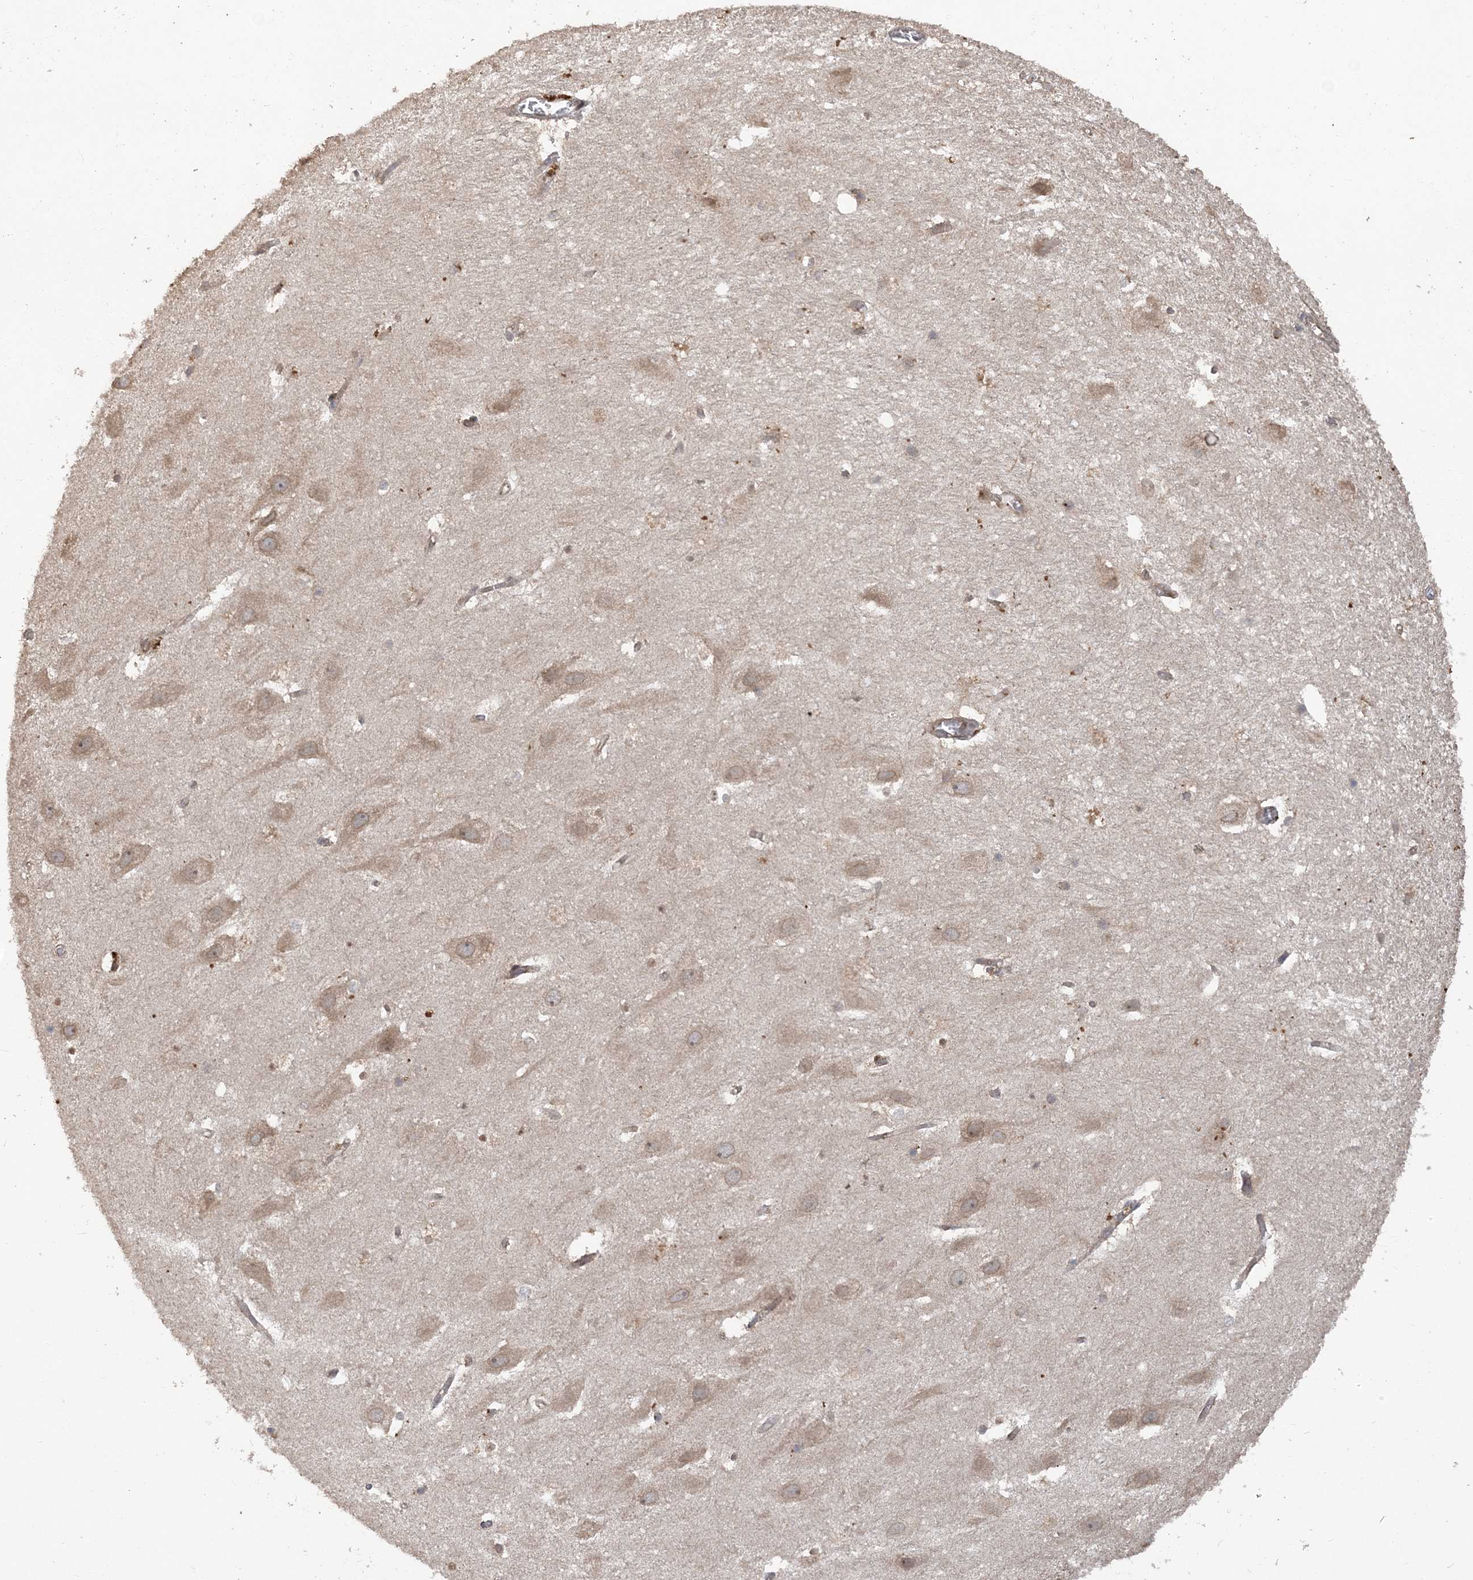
{"staining": {"intensity": "weak", "quantity": "25%-75%", "location": "cytoplasmic/membranous"}, "tissue": "hippocampus", "cell_type": "Glial cells", "image_type": "normal", "snomed": [{"axis": "morphology", "description": "Normal tissue, NOS"}, {"axis": "topography", "description": "Hippocampus"}], "caption": "Protein positivity by immunohistochemistry (IHC) reveals weak cytoplasmic/membranous expression in approximately 25%-75% of glial cells in unremarkable hippocampus.", "gene": "HERPUD1", "patient": {"sex": "female", "age": 52}}